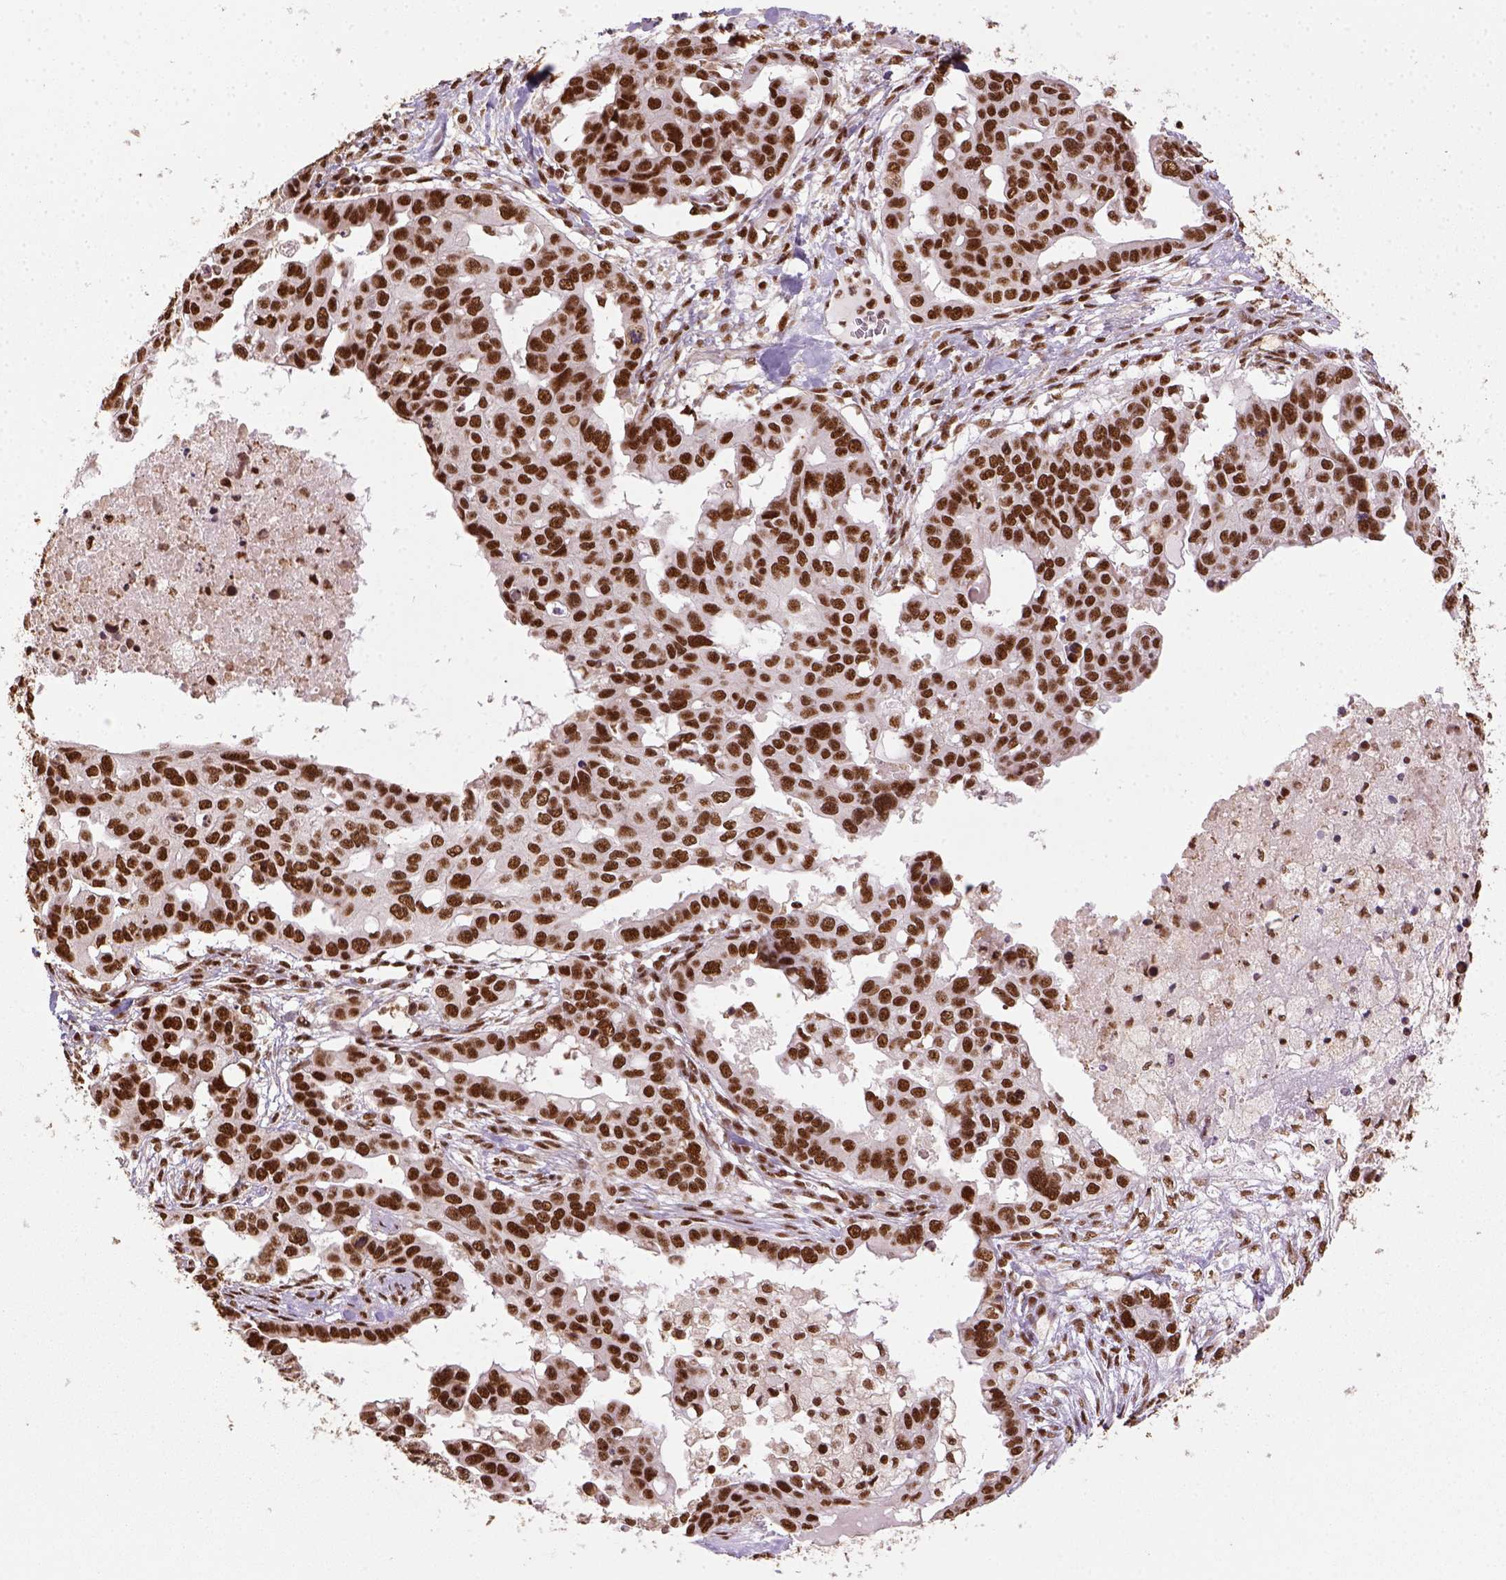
{"staining": {"intensity": "strong", "quantity": ">75%", "location": "nuclear"}, "tissue": "ovarian cancer", "cell_type": "Tumor cells", "image_type": "cancer", "snomed": [{"axis": "morphology", "description": "Carcinoma, endometroid"}, {"axis": "topography", "description": "Ovary"}], "caption": "IHC of ovarian cancer (endometroid carcinoma) shows high levels of strong nuclear expression in approximately >75% of tumor cells.", "gene": "CCAR1", "patient": {"sex": "female", "age": 78}}